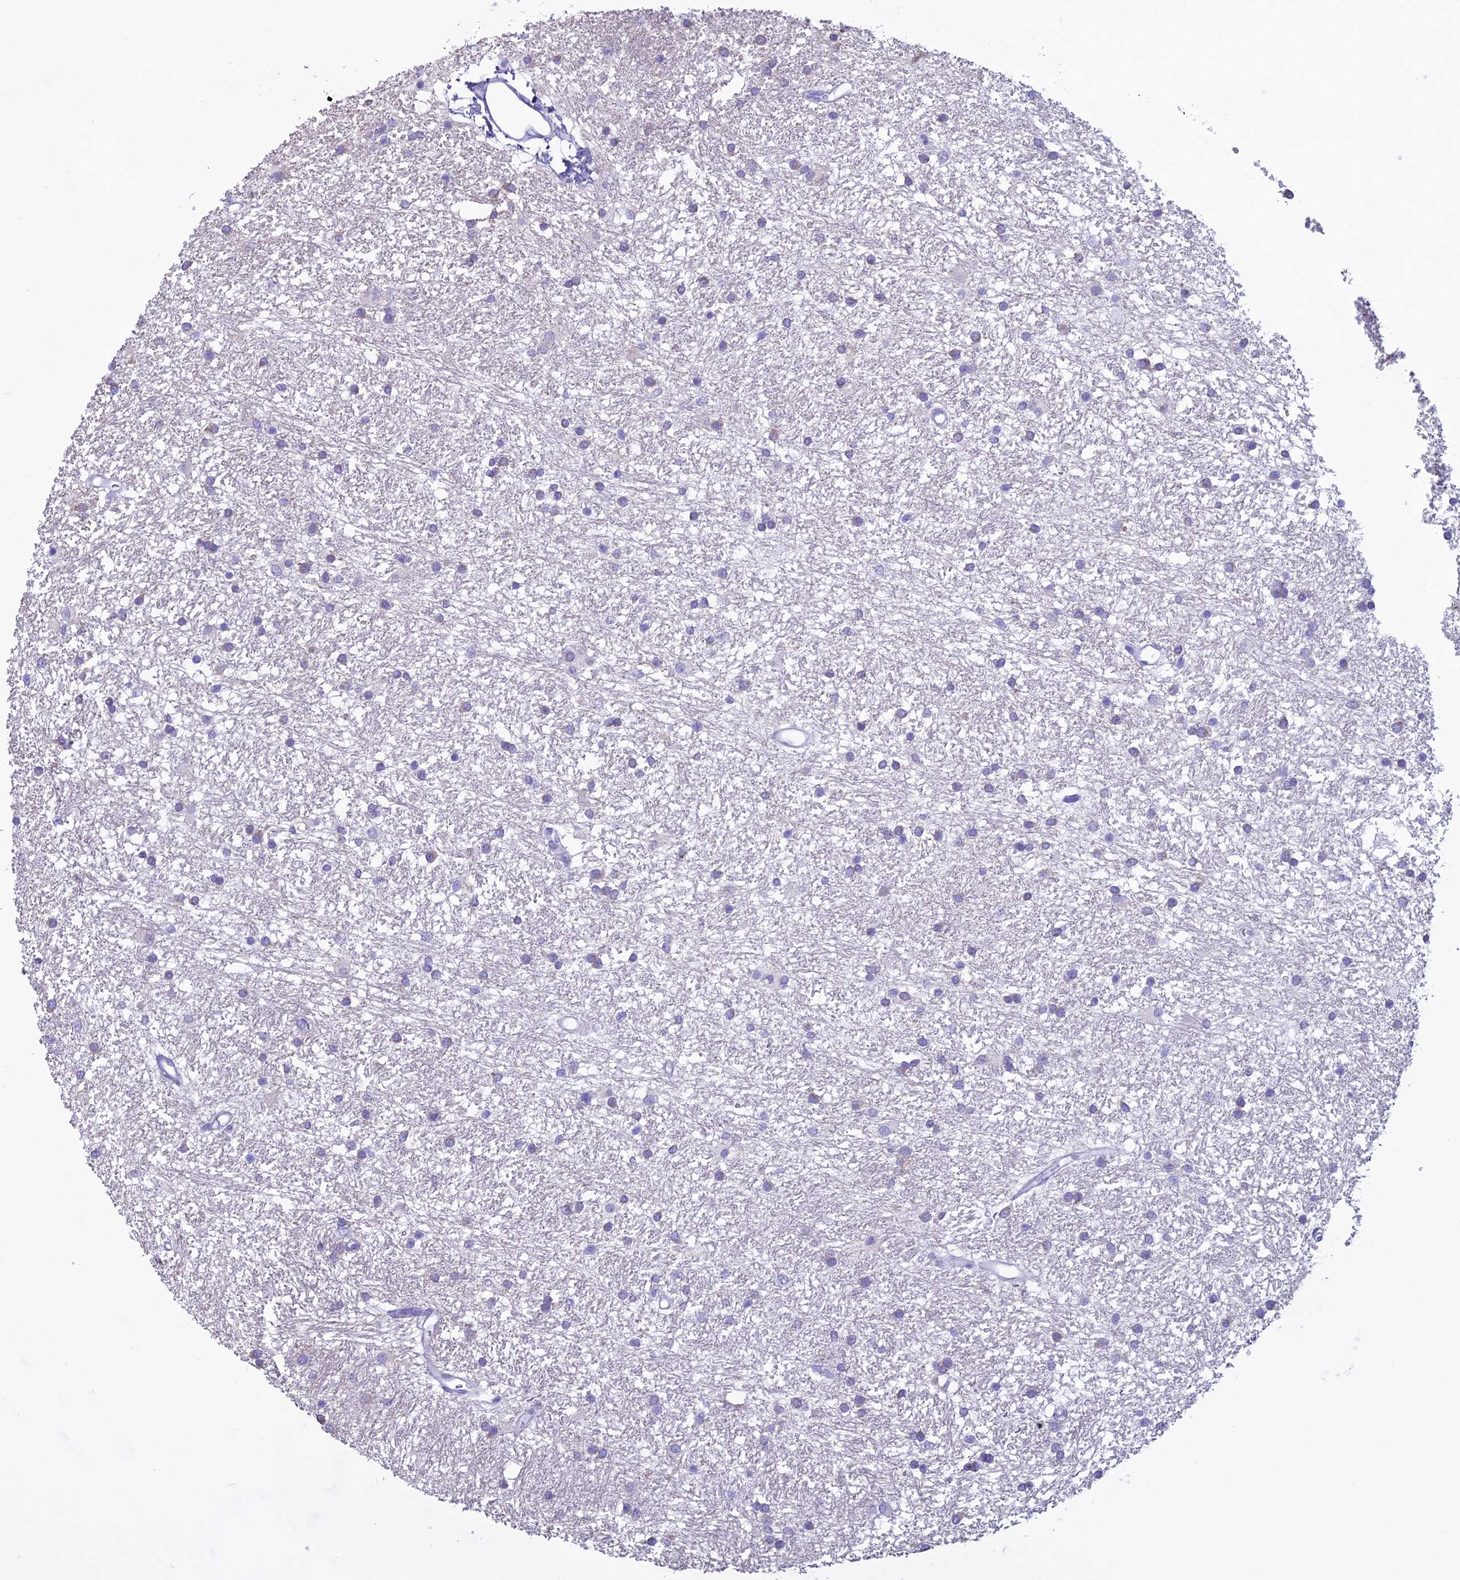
{"staining": {"intensity": "negative", "quantity": "none", "location": "none"}, "tissue": "glioma", "cell_type": "Tumor cells", "image_type": "cancer", "snomed": [{"axis": "morphology", "description": "Glioma, malignant, High grade"}, {"axis": "topography", "description": "Brain"}], "caption": "An image of human malignant glioma (high-grade) is negative for staining in tumor cells.", "gene": "MZB1", "patient": {"sex": "male", "age": 77}}